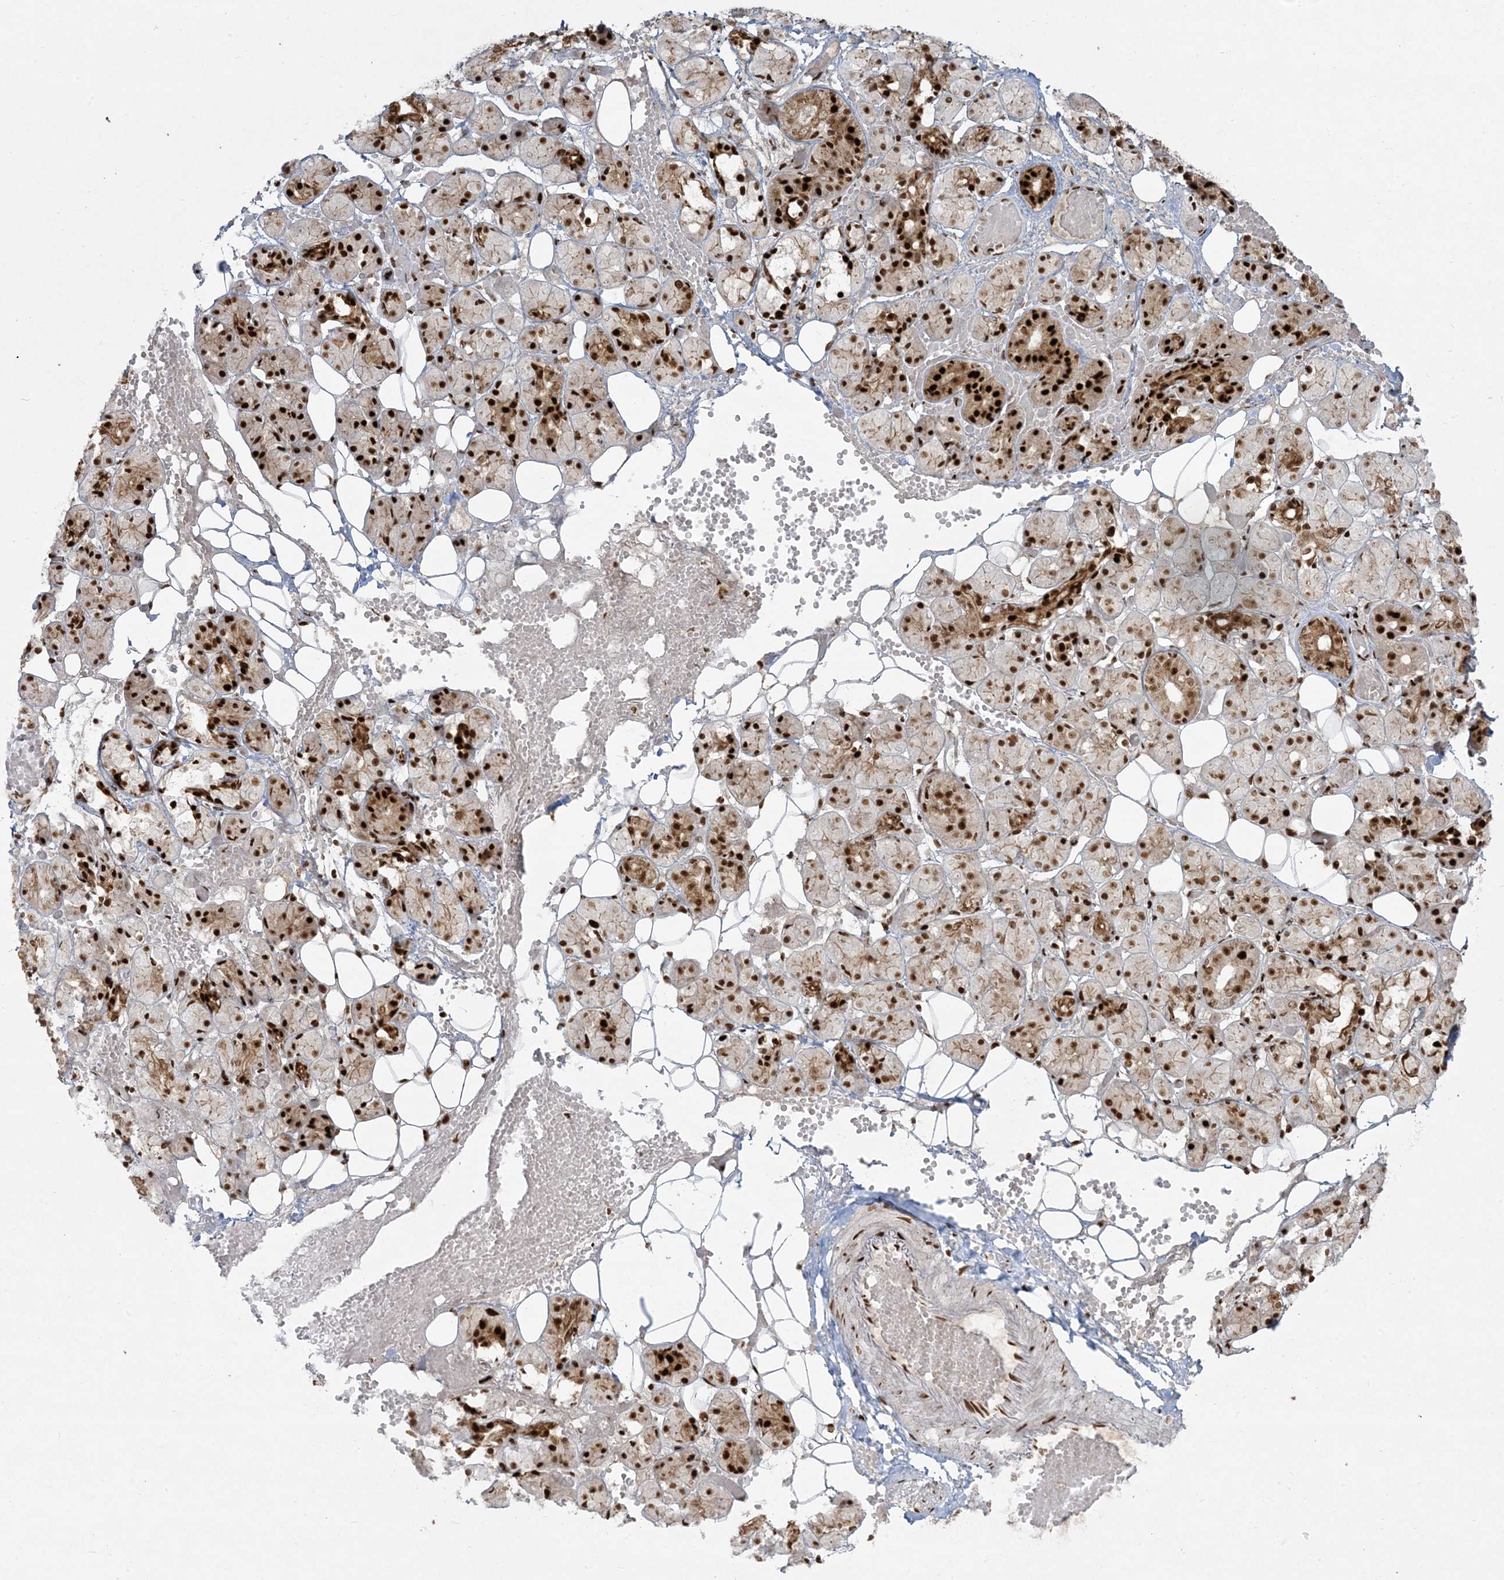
{"staining": {"intensity": "strong", "quantity": "25%-75%", "location": "cytoplasmic/membranous,nuclear"}, "tissue": "salivary gland", "cell_type": "Glandular cells", "image_type": "normal", "snomed": [{"axis": "morphology", "description": "Normal tissue, NOS"}, {"axis": "topography", "description": "Salivary gland"}], "caption": "Immunohistochemical staining of normal human salivary gland reveals high levels of strong cytoplasmic/membranous,nuclear expression in about 25%-75% of glandular cells.", "gene": "RBM10", "patient": {"sex": "male", "age": 63}}